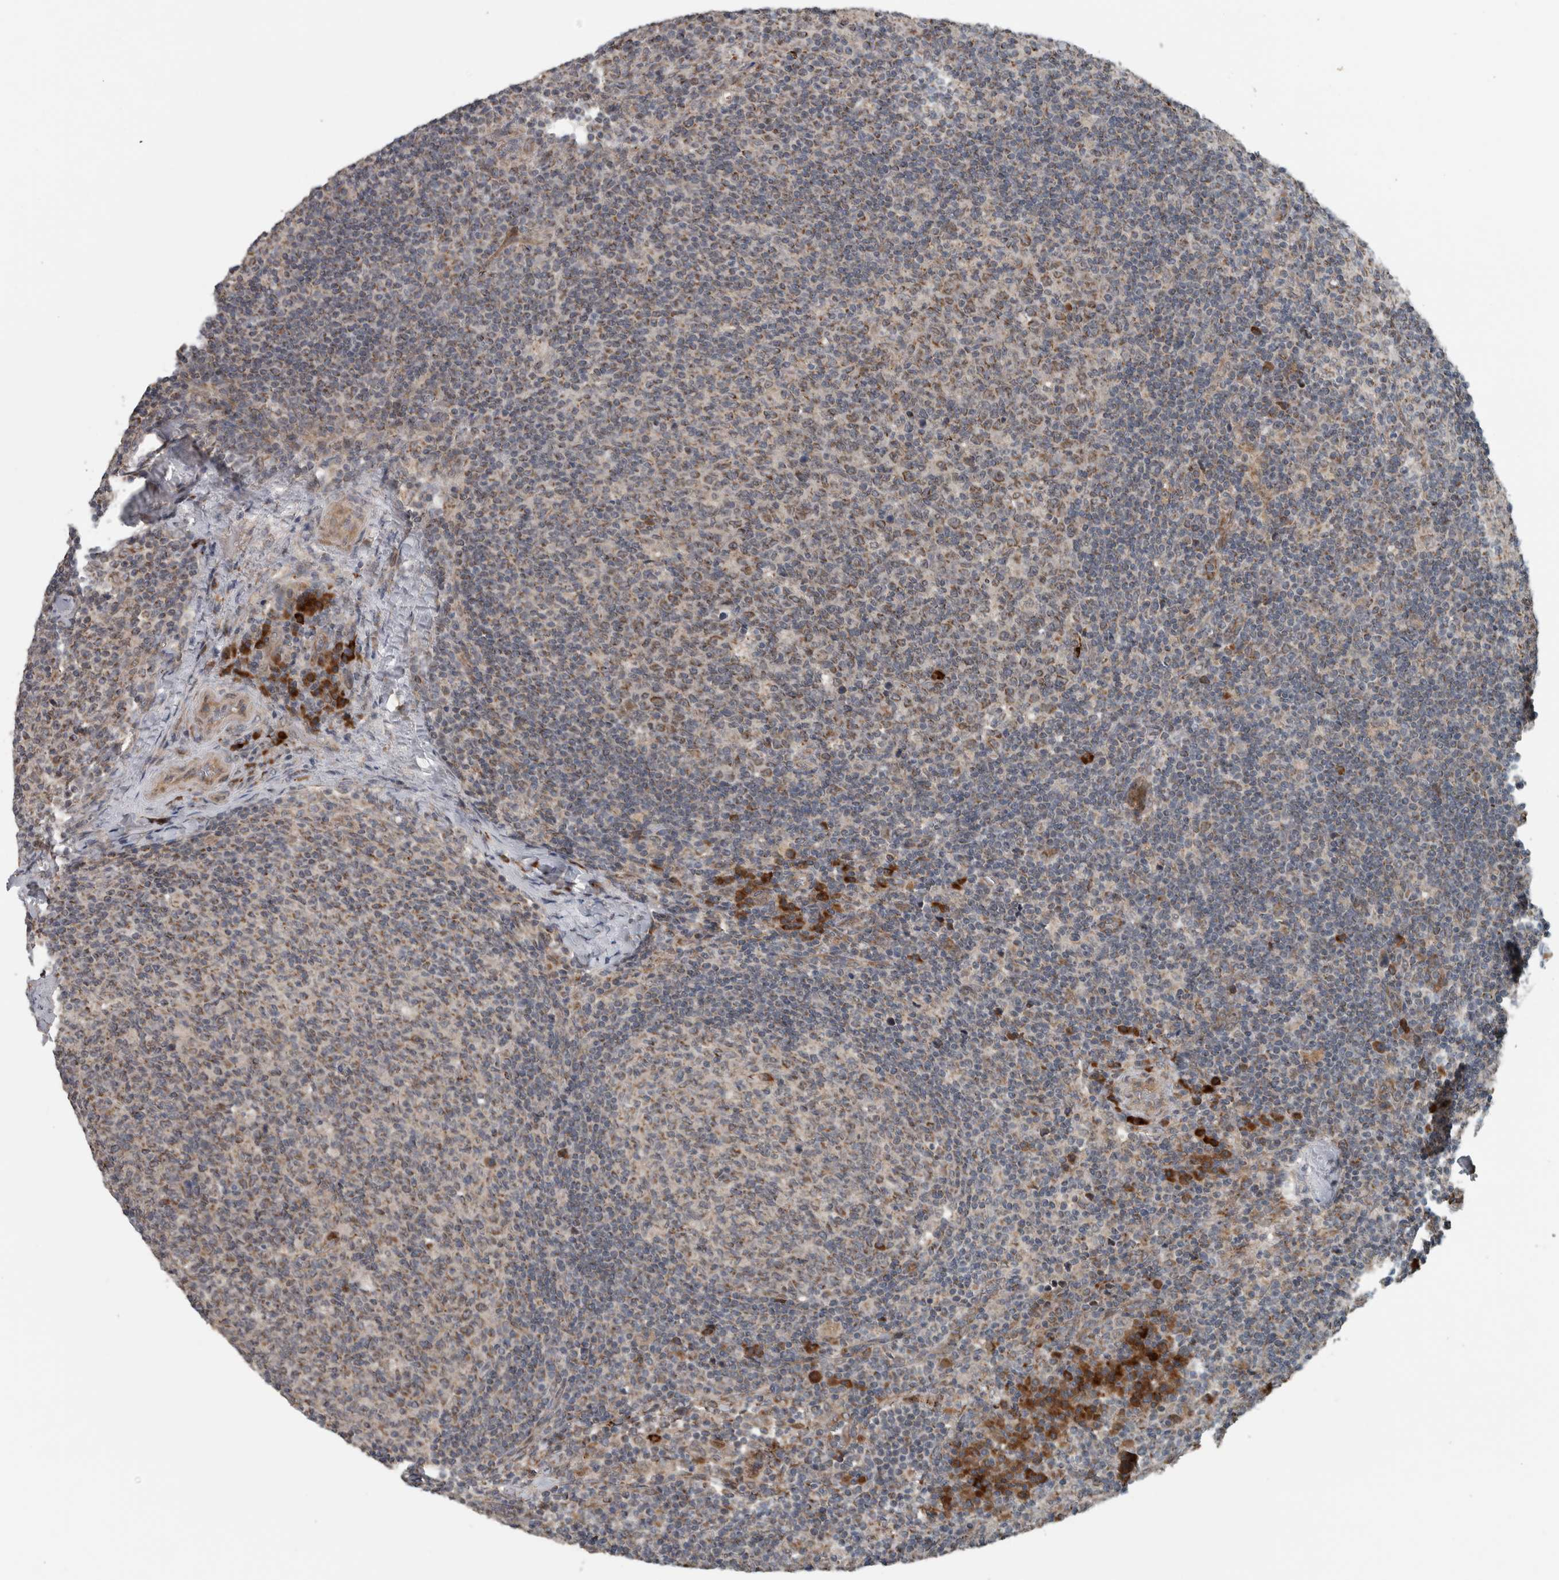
{"staining": {"intensity": "weak", "quantity": ">75%", "location": "cytoplasmic/membranous"}, "tissue": "lymph node", "cell_type": "Germinal center cells", "image_type": "normal", "snomed": [{"axis": "morphology", "description": "Normal tissue, NOS"}, {"axis": "morphology", "description": "Inflammation, NOS"}, {"axis": "topography", "description": "Lymph node"}], "caption": "Immunohistochemistry (IHC) histopathology image of benign lymph node: human lymph node stained using IHC shows low levels of weak protein expression localized specifically in the cytoplasmic/membranous of germinal center cells, appearing as a cytoplasmic/membranous brown color.", "gene": "GBA2", "patient": {"sex": "male", "age": 55}}